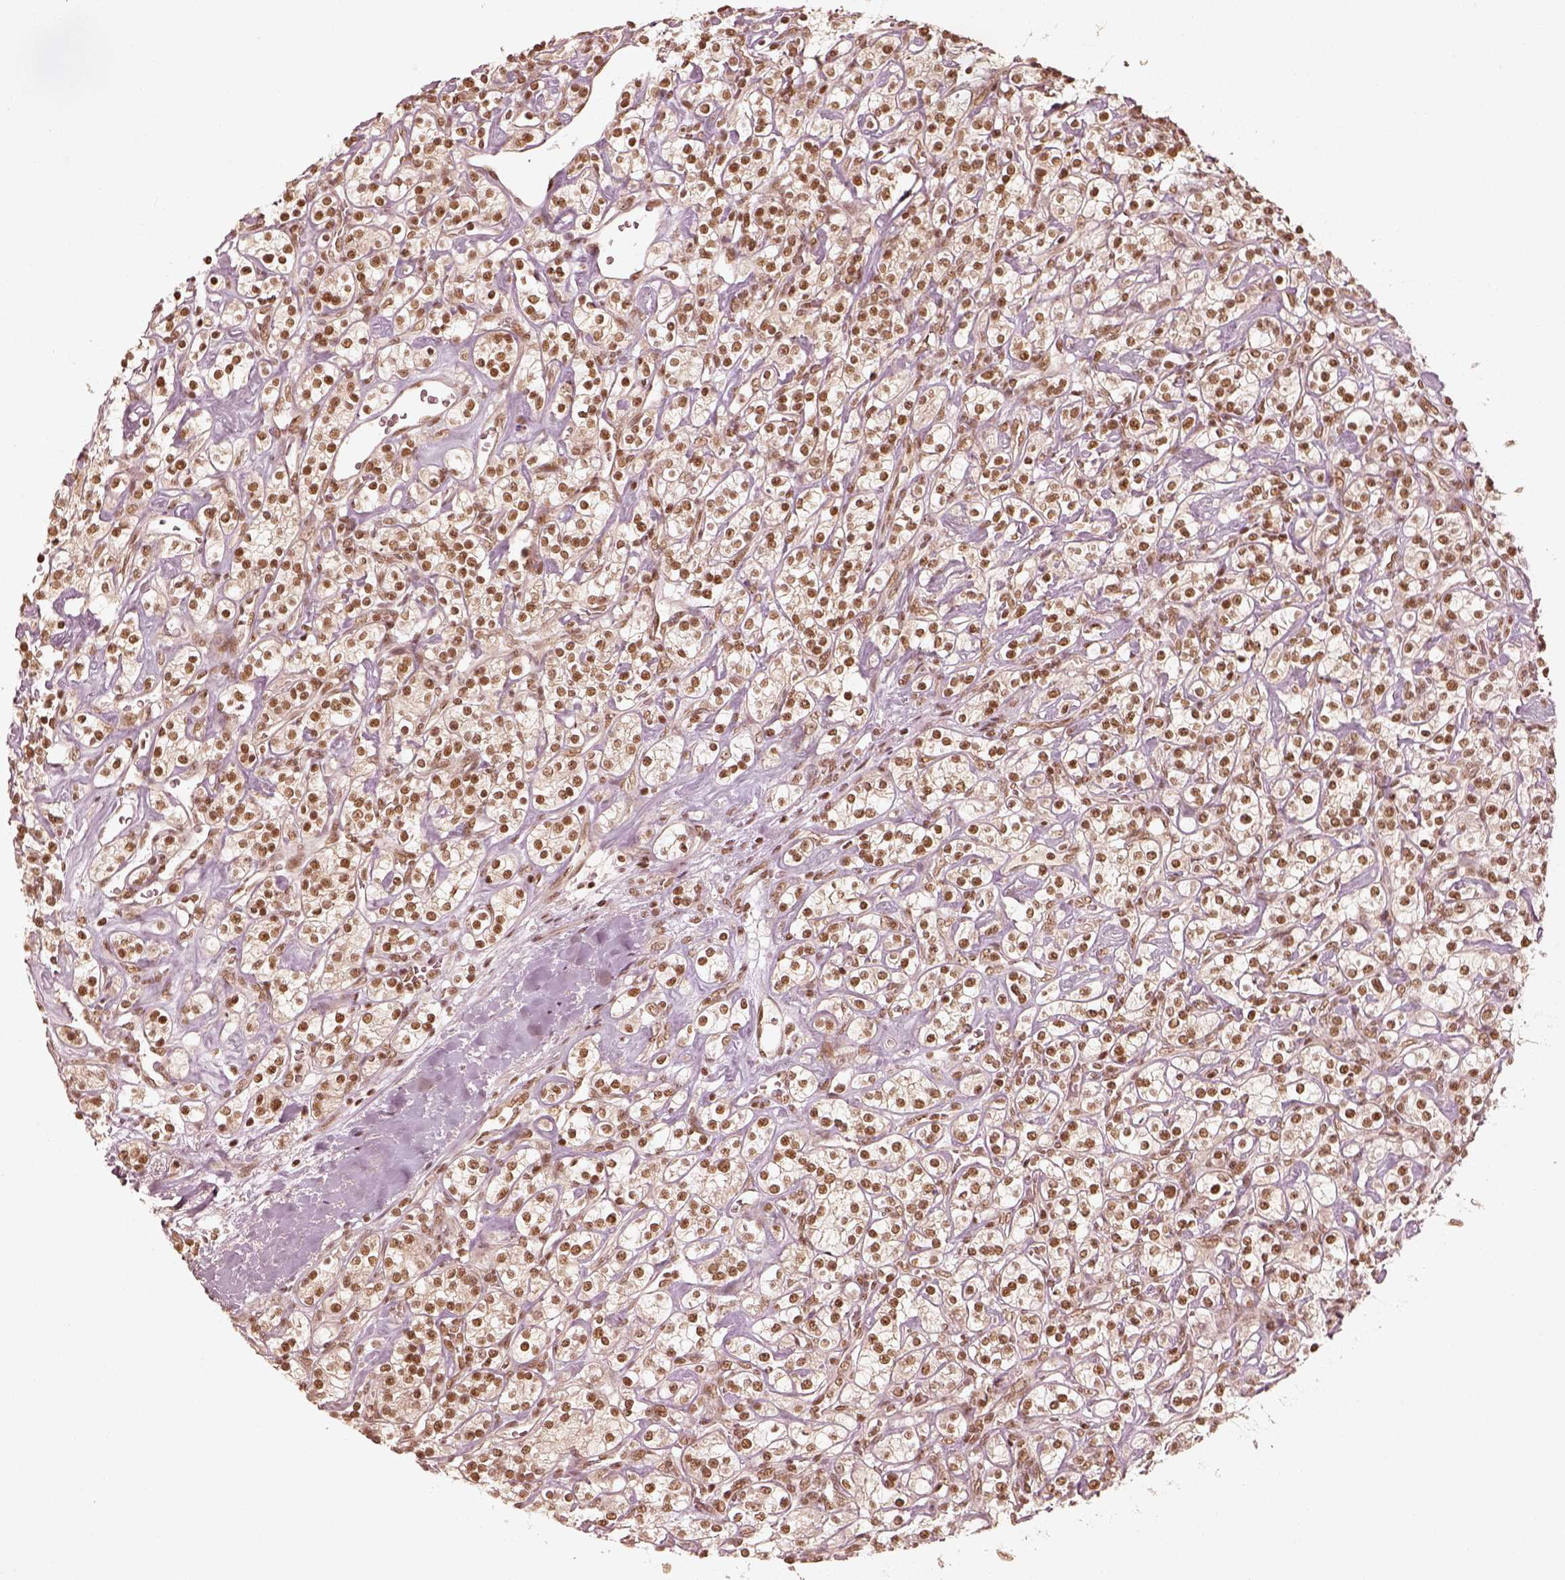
{"staining": {"intensity": "strong", "quantity": ">75%", "location": "nuclear"}, "tissue": "renal cancer", "cell_type": "Tumor cells", "image_type": "cancer", "snomed": [{"axis": "morphology", "description": "Adenocarcinoma, NOS"}, {"axis": "topography", "description": "Kidney"}], "caption": "DAB immunohistochemical staining of renal cancer (adenocarcinoma) displays strong nuclear protein staining in about >75% of tumor cells. The staining is performed using DAB brown chromogen to label protein expression. The nuclei are counter-stained blue using hematoxylin.", "gene": "GMEB2", "patient": {"sex": "male", "age": 77}}